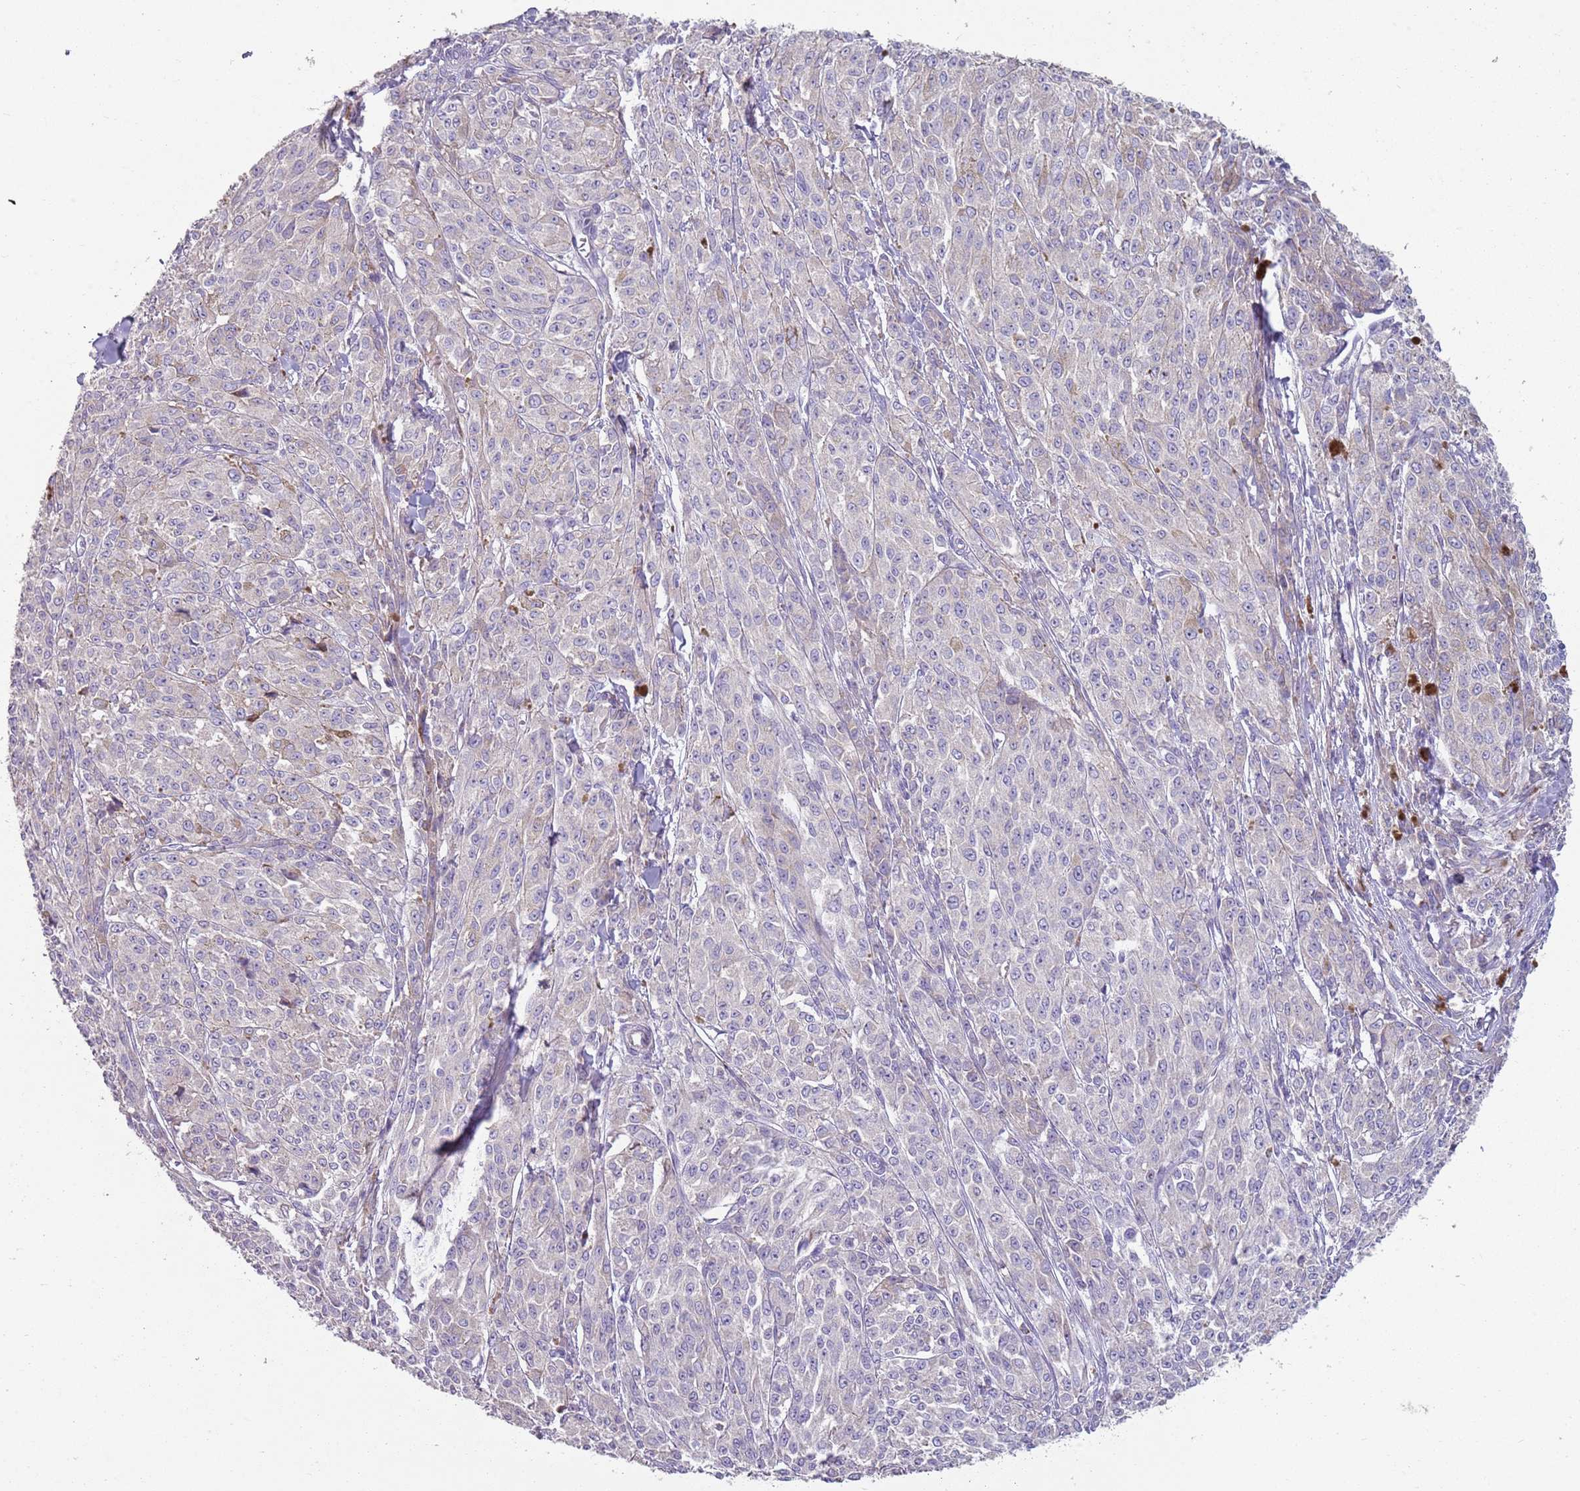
{"staining": {"intensity": "weak", "quantity": "<25%", "location": "cytoplasmic/membranous"}, "tissue": "melanoma", "cell_type": "Tumor cells", "image_type": "cancer", "snomed": [{"axis": "morphology", "description": "Malignant melanoma, NOS"}, {"axis": "topography", "description": "Skin"}], "caption": "This is a micrograph of immunohistochemistry staining of melanoma, which shows no expression in tumor cells.", "gene": "ZNF583", "patient": {"sex": "female", "age": 52}}